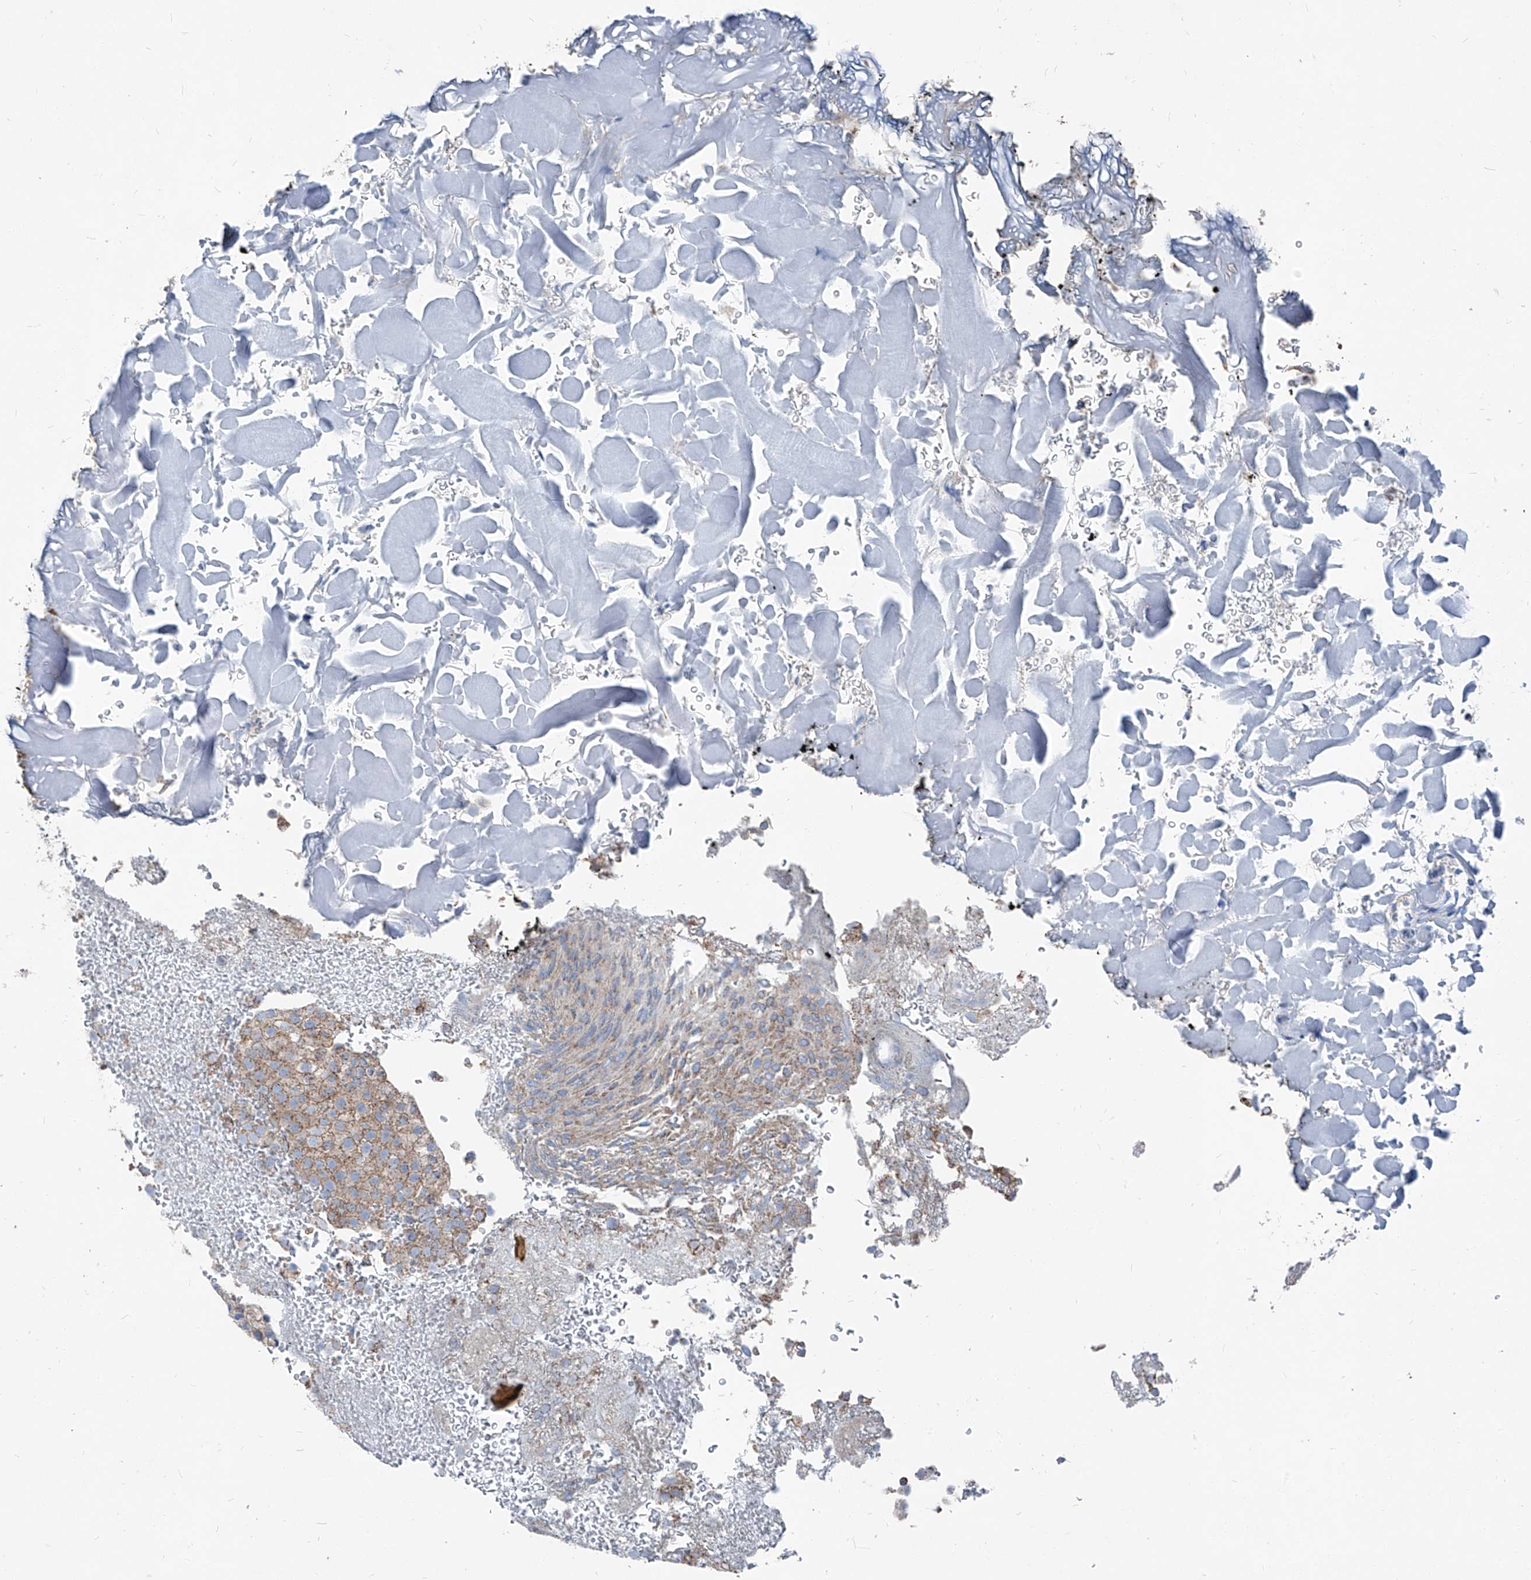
{"staining": {"intensity": "weak", "quantity": "25%-75%", "location": "cytoplasmic/membranous"}, "tissue": "urothelial cancer", "cell_type": "Tumor cells", "image_type": "cancer", "snomed": [{"axis": "morphology", "description": "Urothelial carcinoma, Low grade"}, {"axis": "topography", "description": "Urinary bladder"}], "caption": "Urothelial carcinoma (low-grade) was stained to show a protein in brown. There is low levels of weak cytoplasmic/membranous positivity in about 25%-75% of tumor cells. (Brightfield microscopy of DAB IHC at high magnification).", "gene": "AGPS", "patient": {"sex": "male", "age": 78}}